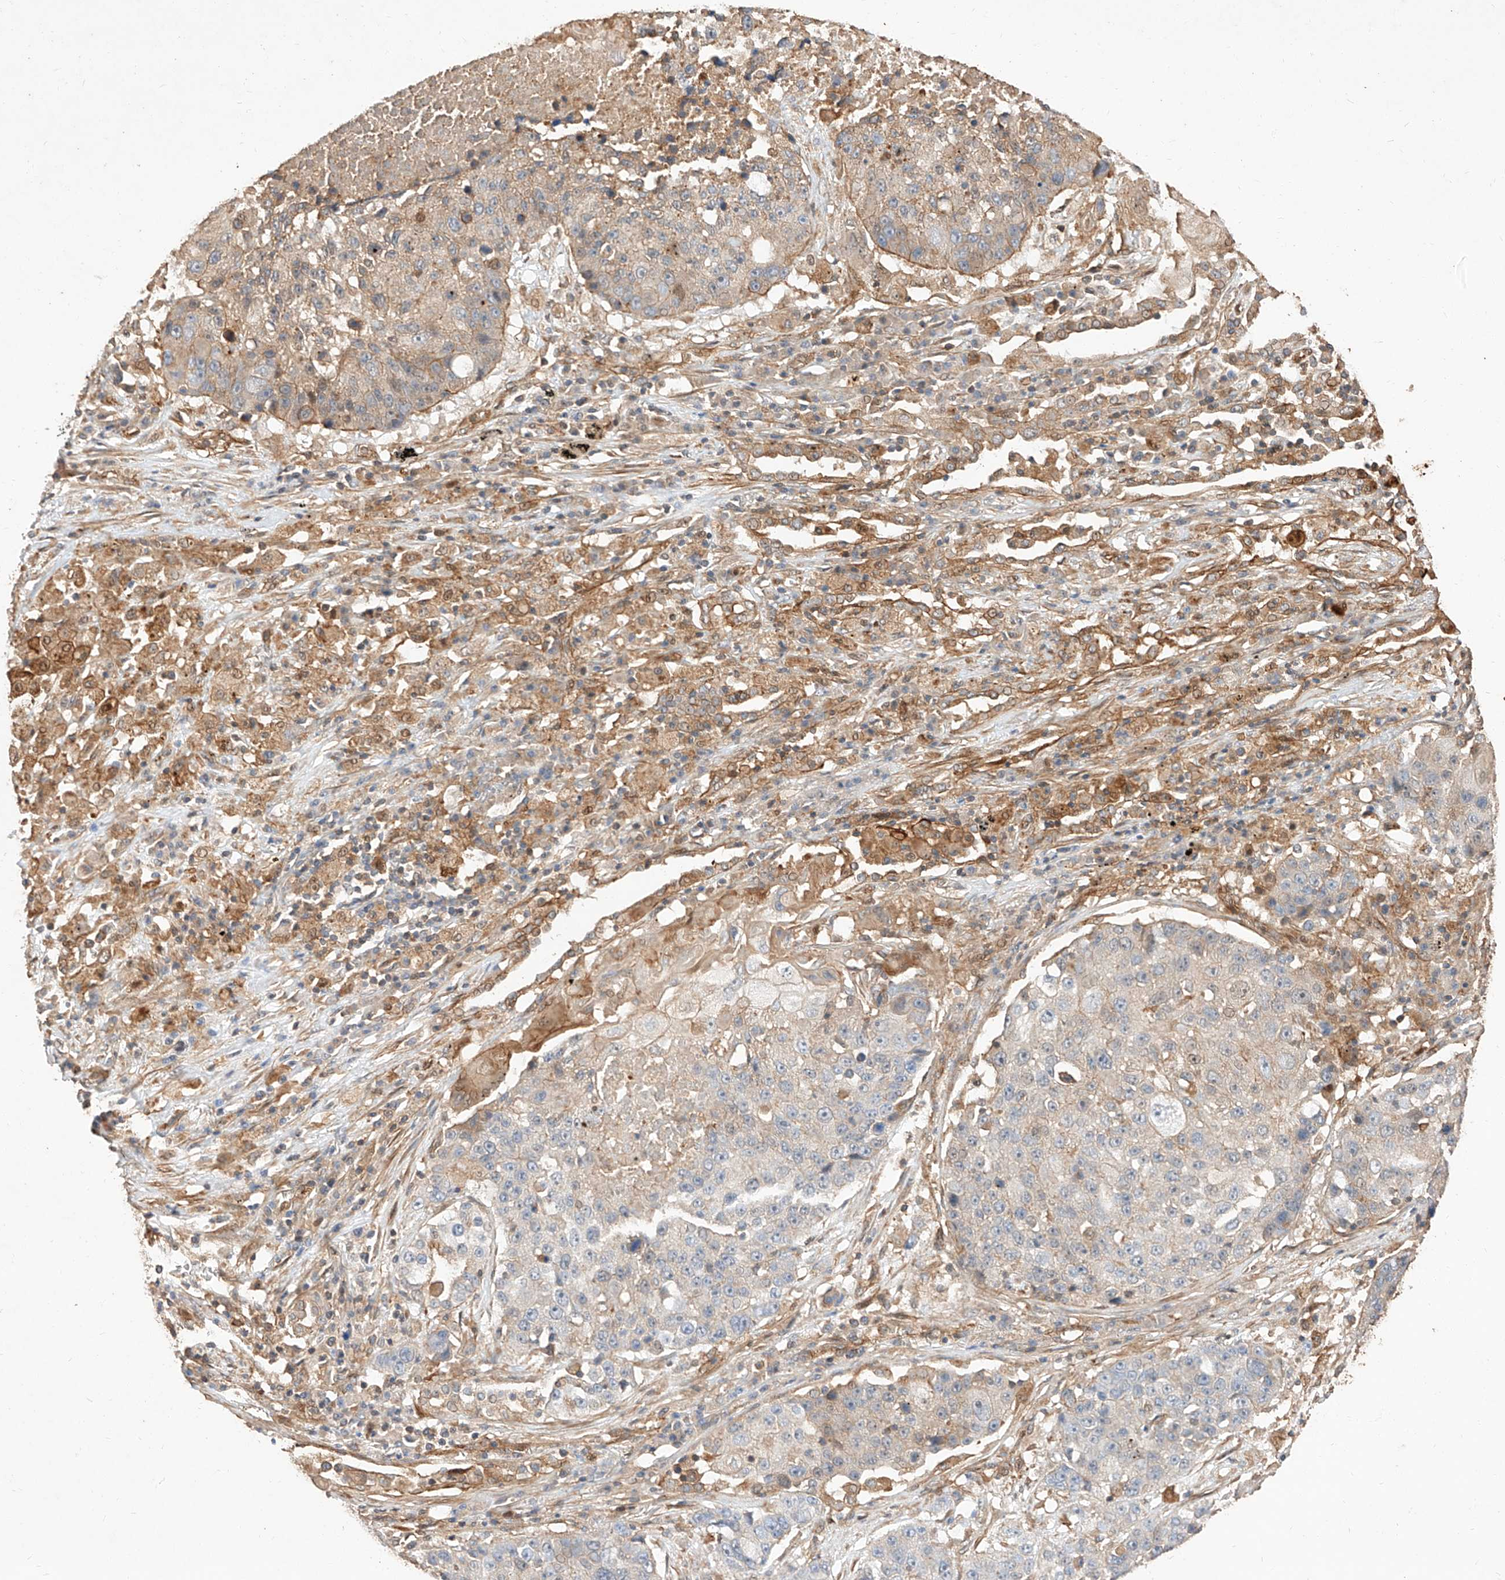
{"staining": {"intensity": "moderate", "quantity": "<25%", "location": "cytoplasmic/membranous"}, "tissue": "lung cancer", "cell_type": "Tumor cells", "image_type": "cancer", "snomed": [{"axis": "morphology", "description": "Squamous cell carcinoma, NOS"}, {"axis": "topography", "description": "Lung"}], "caption": "DAB immunohistochemical staining of human lung cancer demonstrates moderate cytoplasmic/membranous protein expression in about <25% of tumor cells.", "gene": "GHDC", "patient": {"sex": "male", "age": 61}}